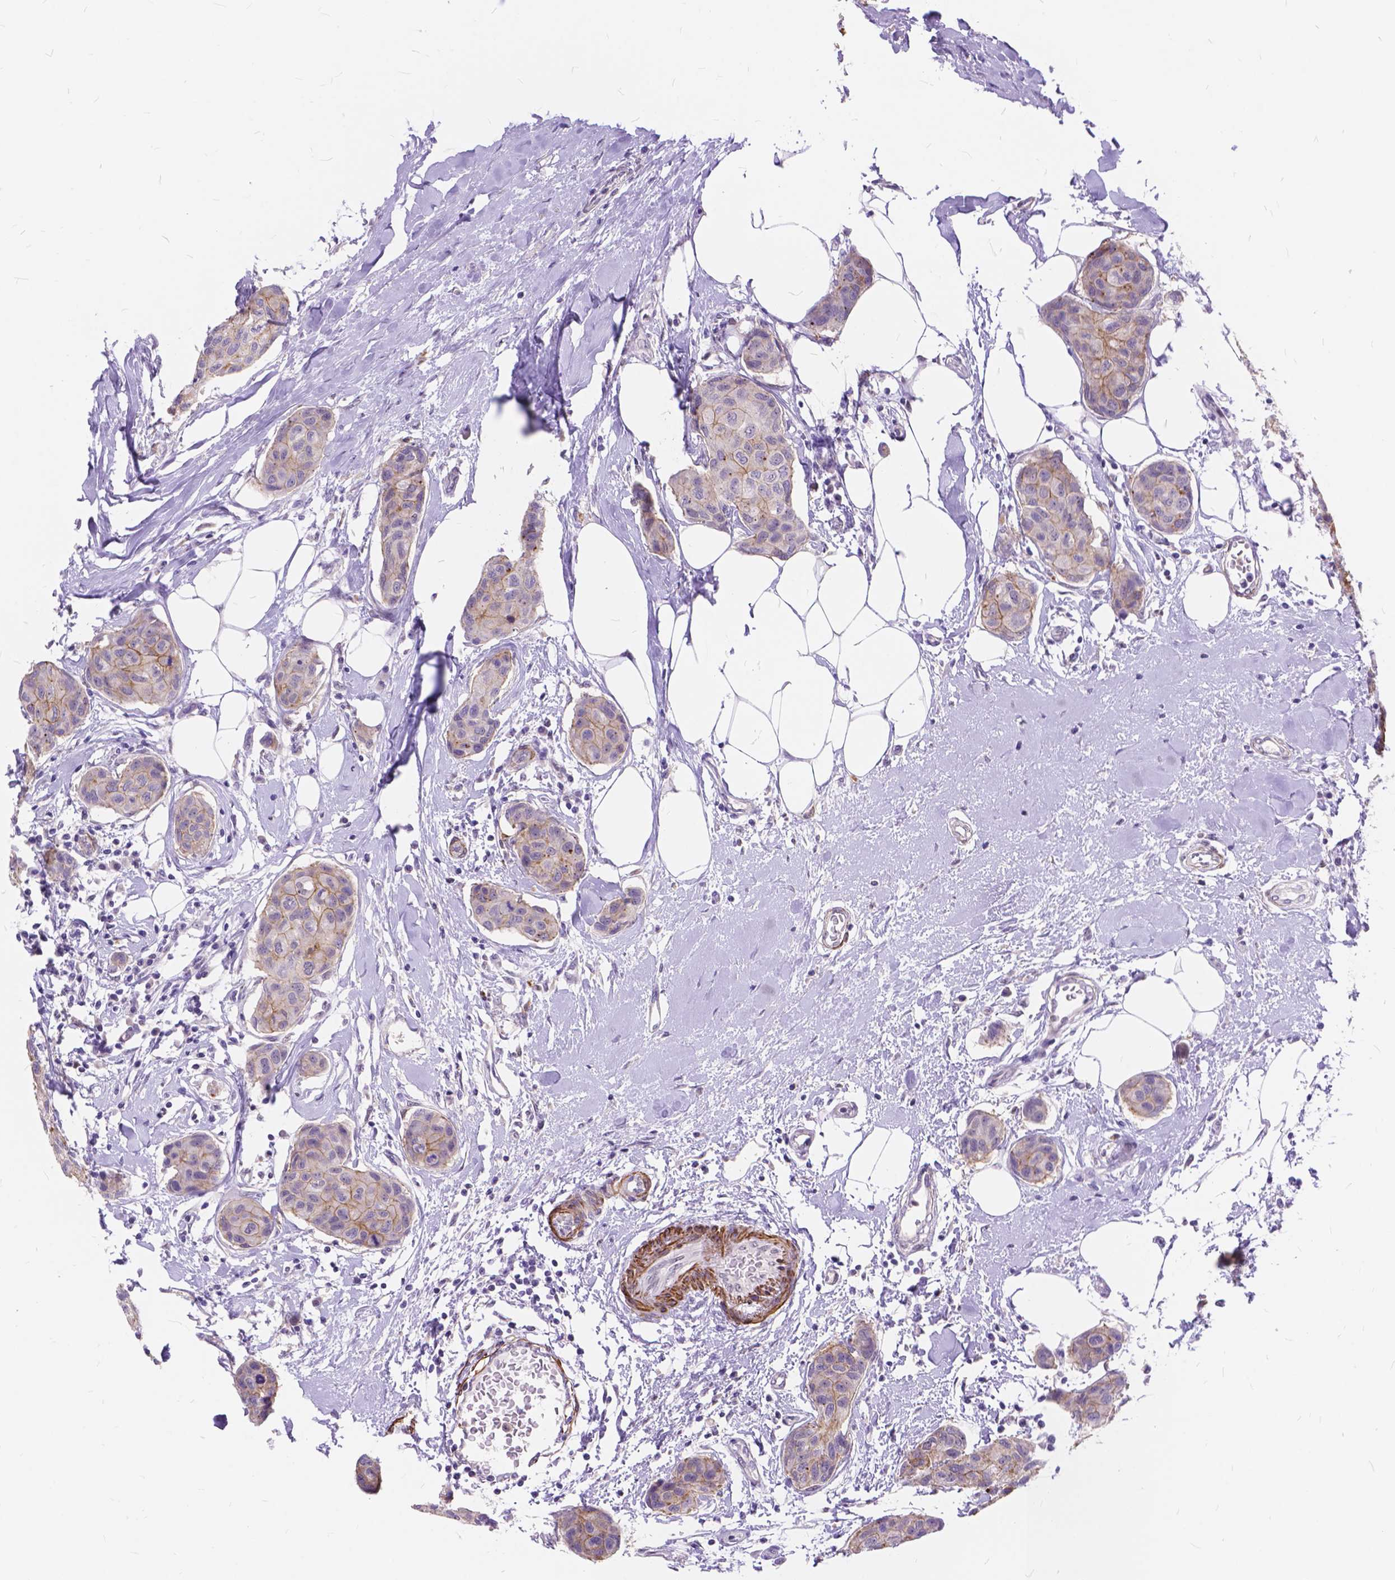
{"staining": {"intensity": "moderate", "quantity": "<25%", "location": "cytoplasmic/membranous"}, "tissue": "breast cancer", "cell_type": "Tumor cells", "image_type": "cancer", "snomed": [{"axis": "morphology", "description": "Duct carcinoma"}, {"axis": "topography", "description": "Breast"}], "caption": "Immunohistochemical staining of breast cancer shows low levels of moderate cytoplasmic/membranous staining in approximately <25% of tumor cells.", "gene": "MAN2C1", "patient": {"sex": "female", "age": 80}}